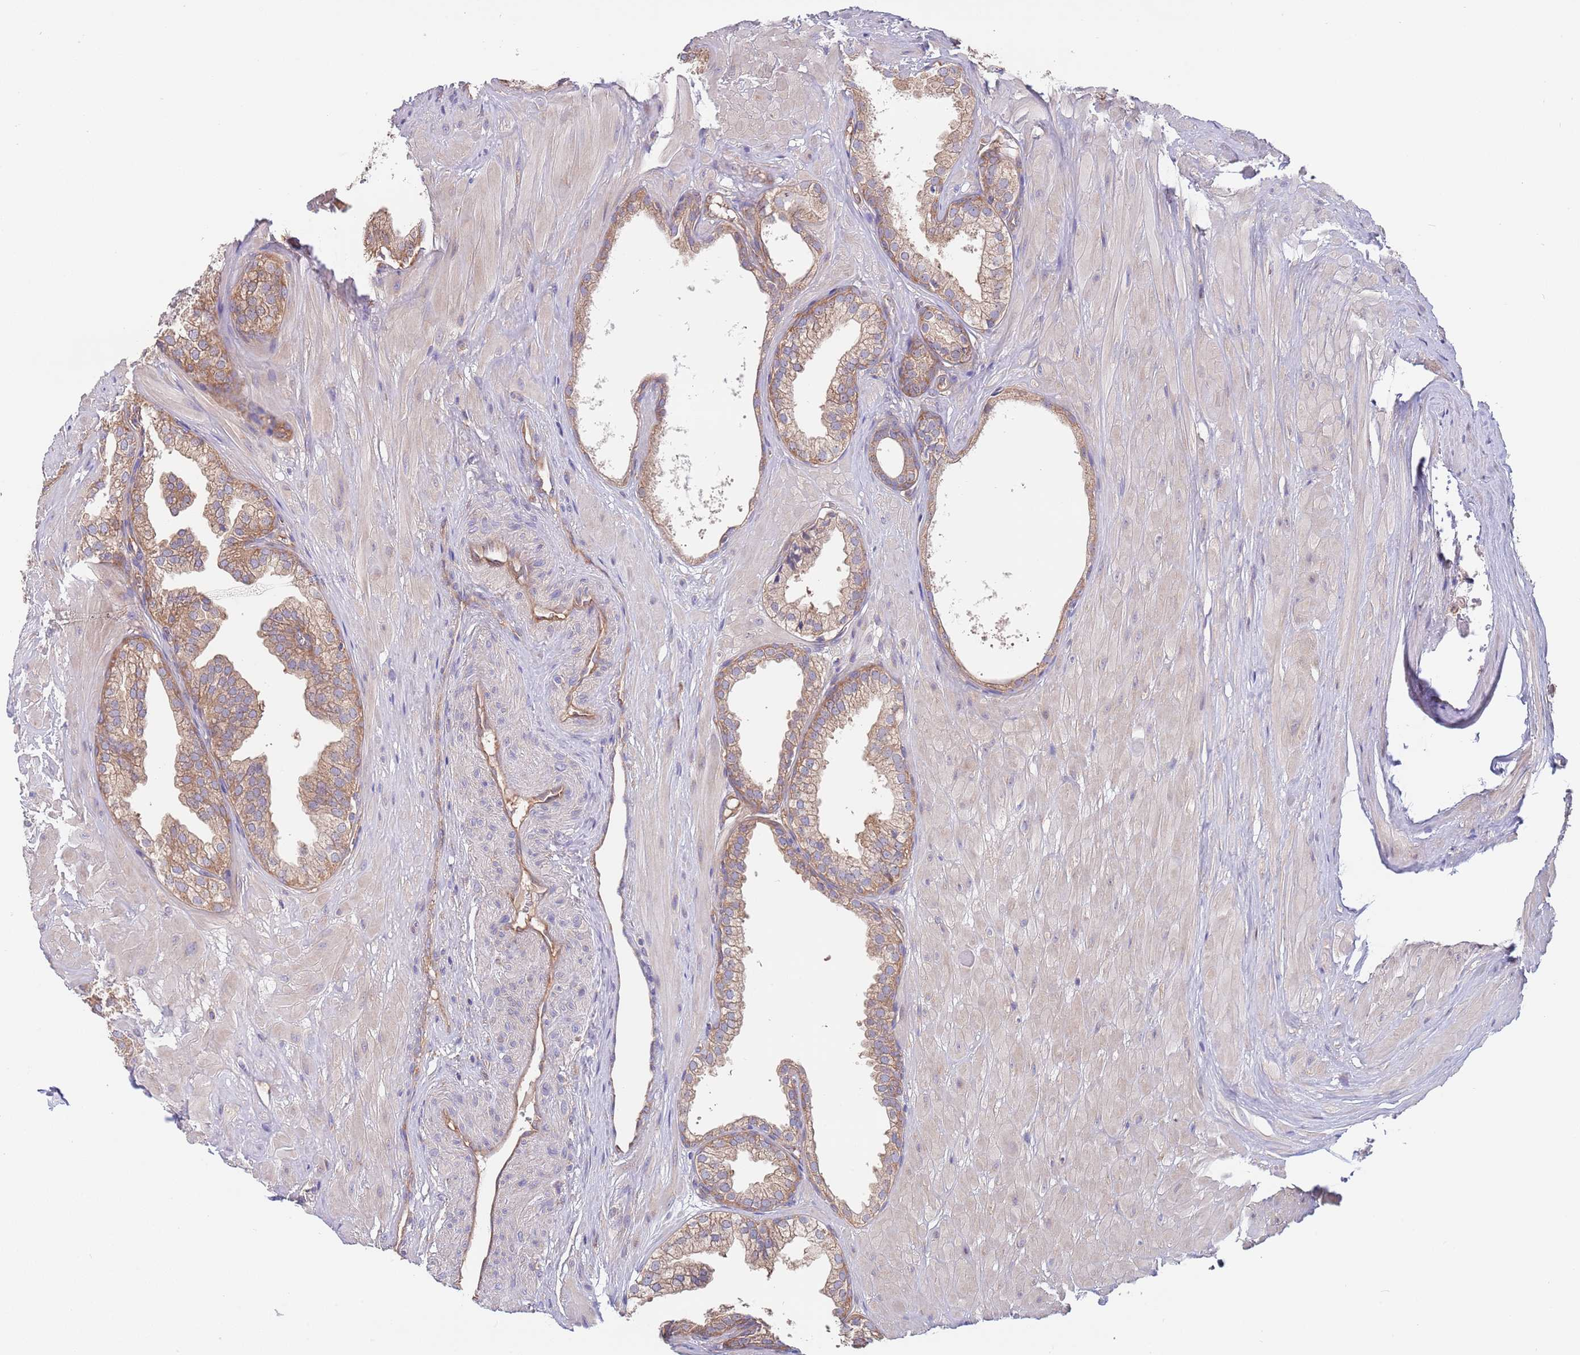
{"staining": {"intensity": "moderate", "quantity": ">75%", "location": "cytoplasmic/membranous"}, "tissue": "prostate", "cell_type": "Glandular cells", "image_type": "normal", "snomed": [{"axis": "morphology", "description": "Normal tissue, NOS"}, {"axis": "topography", "description": "Prostate"}, {"axis": "topography", "description": "Peripheral nerve tissue"}], "caption": "High-power microscopy captured an immunohistochemistry photomicrograph of normal prostate, revealing moderate cytoplasmic/membranous expression in approximately >75% of glandular cells. The staining is performed using DAB brown chromogen to label protein expression. The nuclei are counter-stained blue using hematoxylin.", "gene": "EIF3F", "patient": {"sex": "male", "age": 55}}